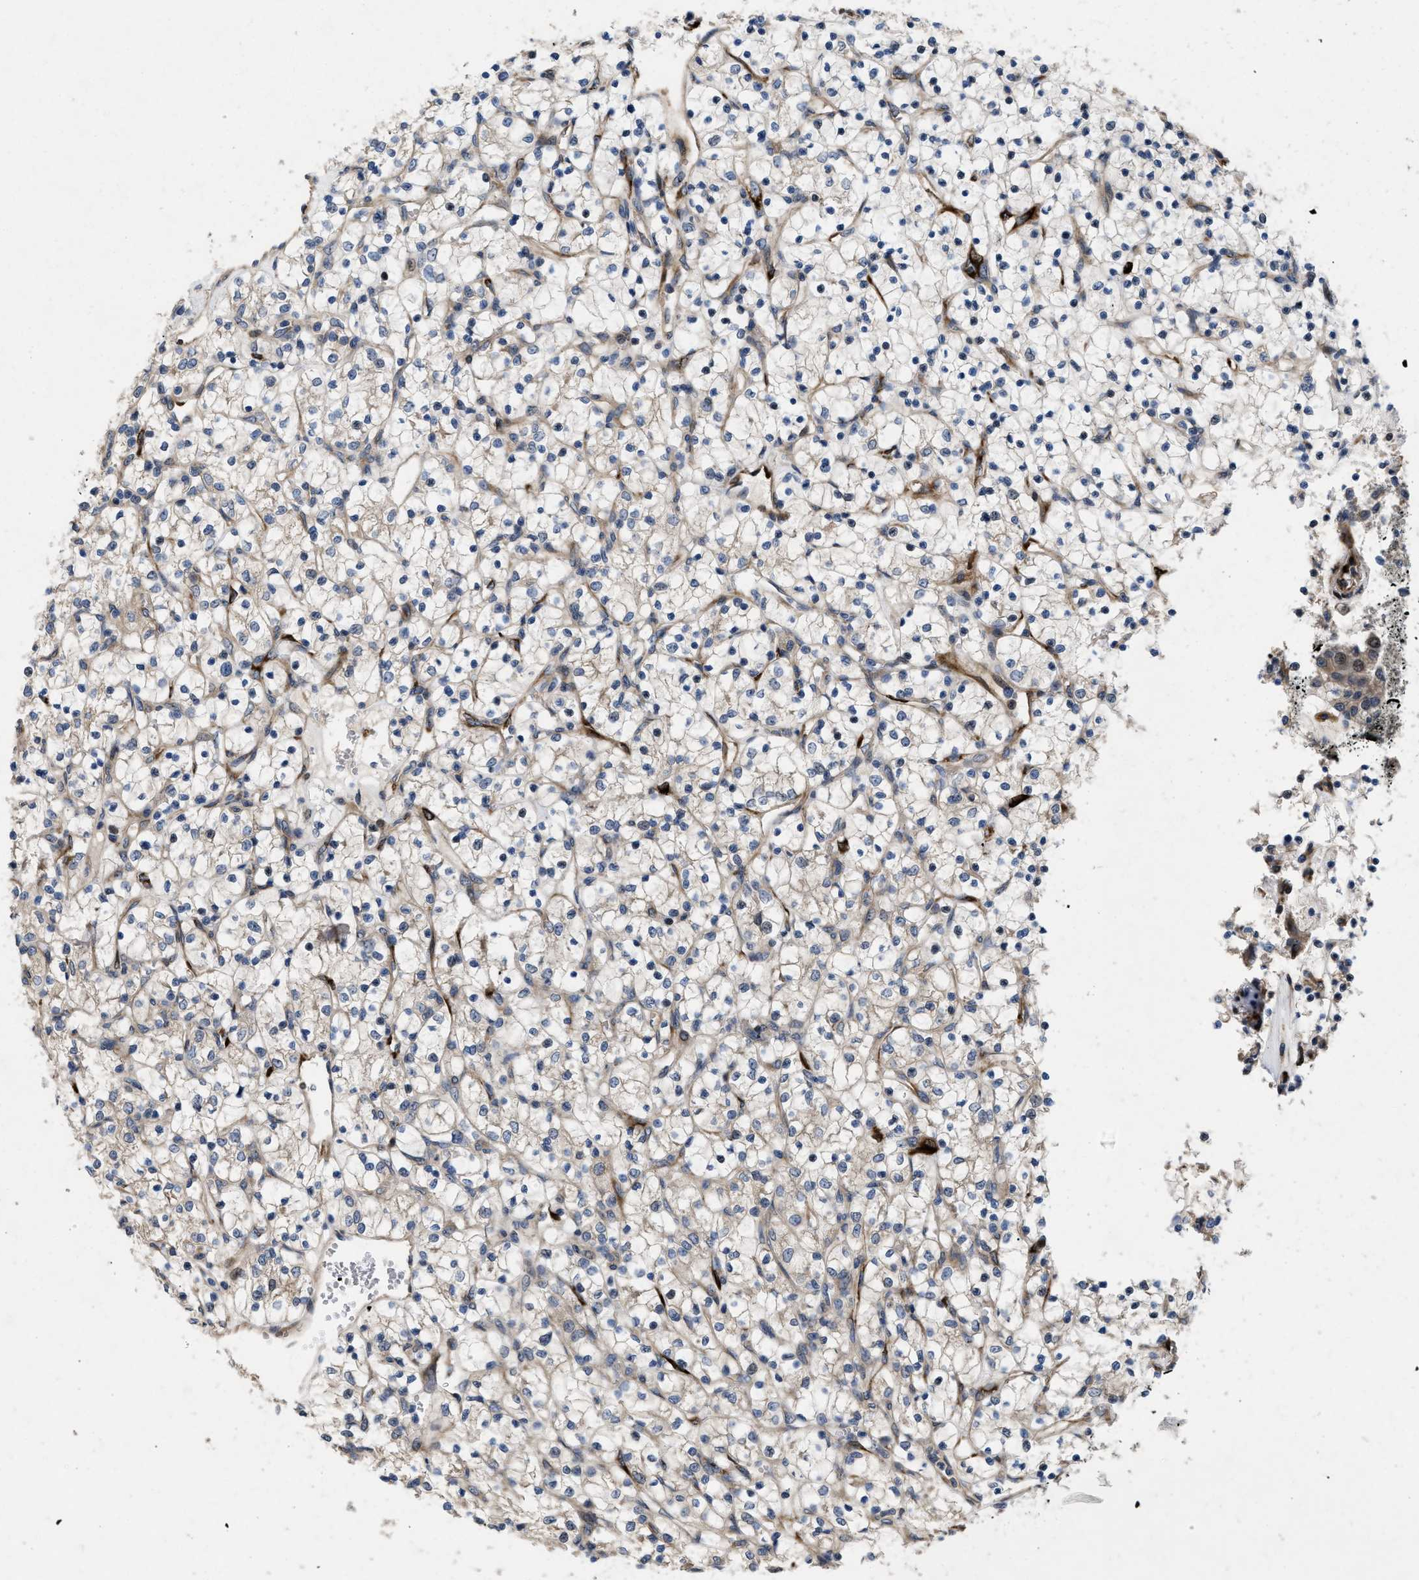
{"staining": {"intensity": "weak", "quantity": "25%-75%", "location": "cytoplasmic/membranous"}, "tissue": "renal cancer", "cell_type": "Tumor cells", "image_type": "cancer", "snomed": [{"axis": "morphology", "description": "Adenocarcinoma, NOS"}, {"axis": "topography", "description": "Kidney"}], "caption": "There is low levels of weak cytoplasmic/membranous staining in tumor cells of renal cancer (adenocarcinoma), as demonstrated by immunohistochemical staining (brown color).", "gene": "HSPA12B", "patient": {"sex": "female", "age": 69}}